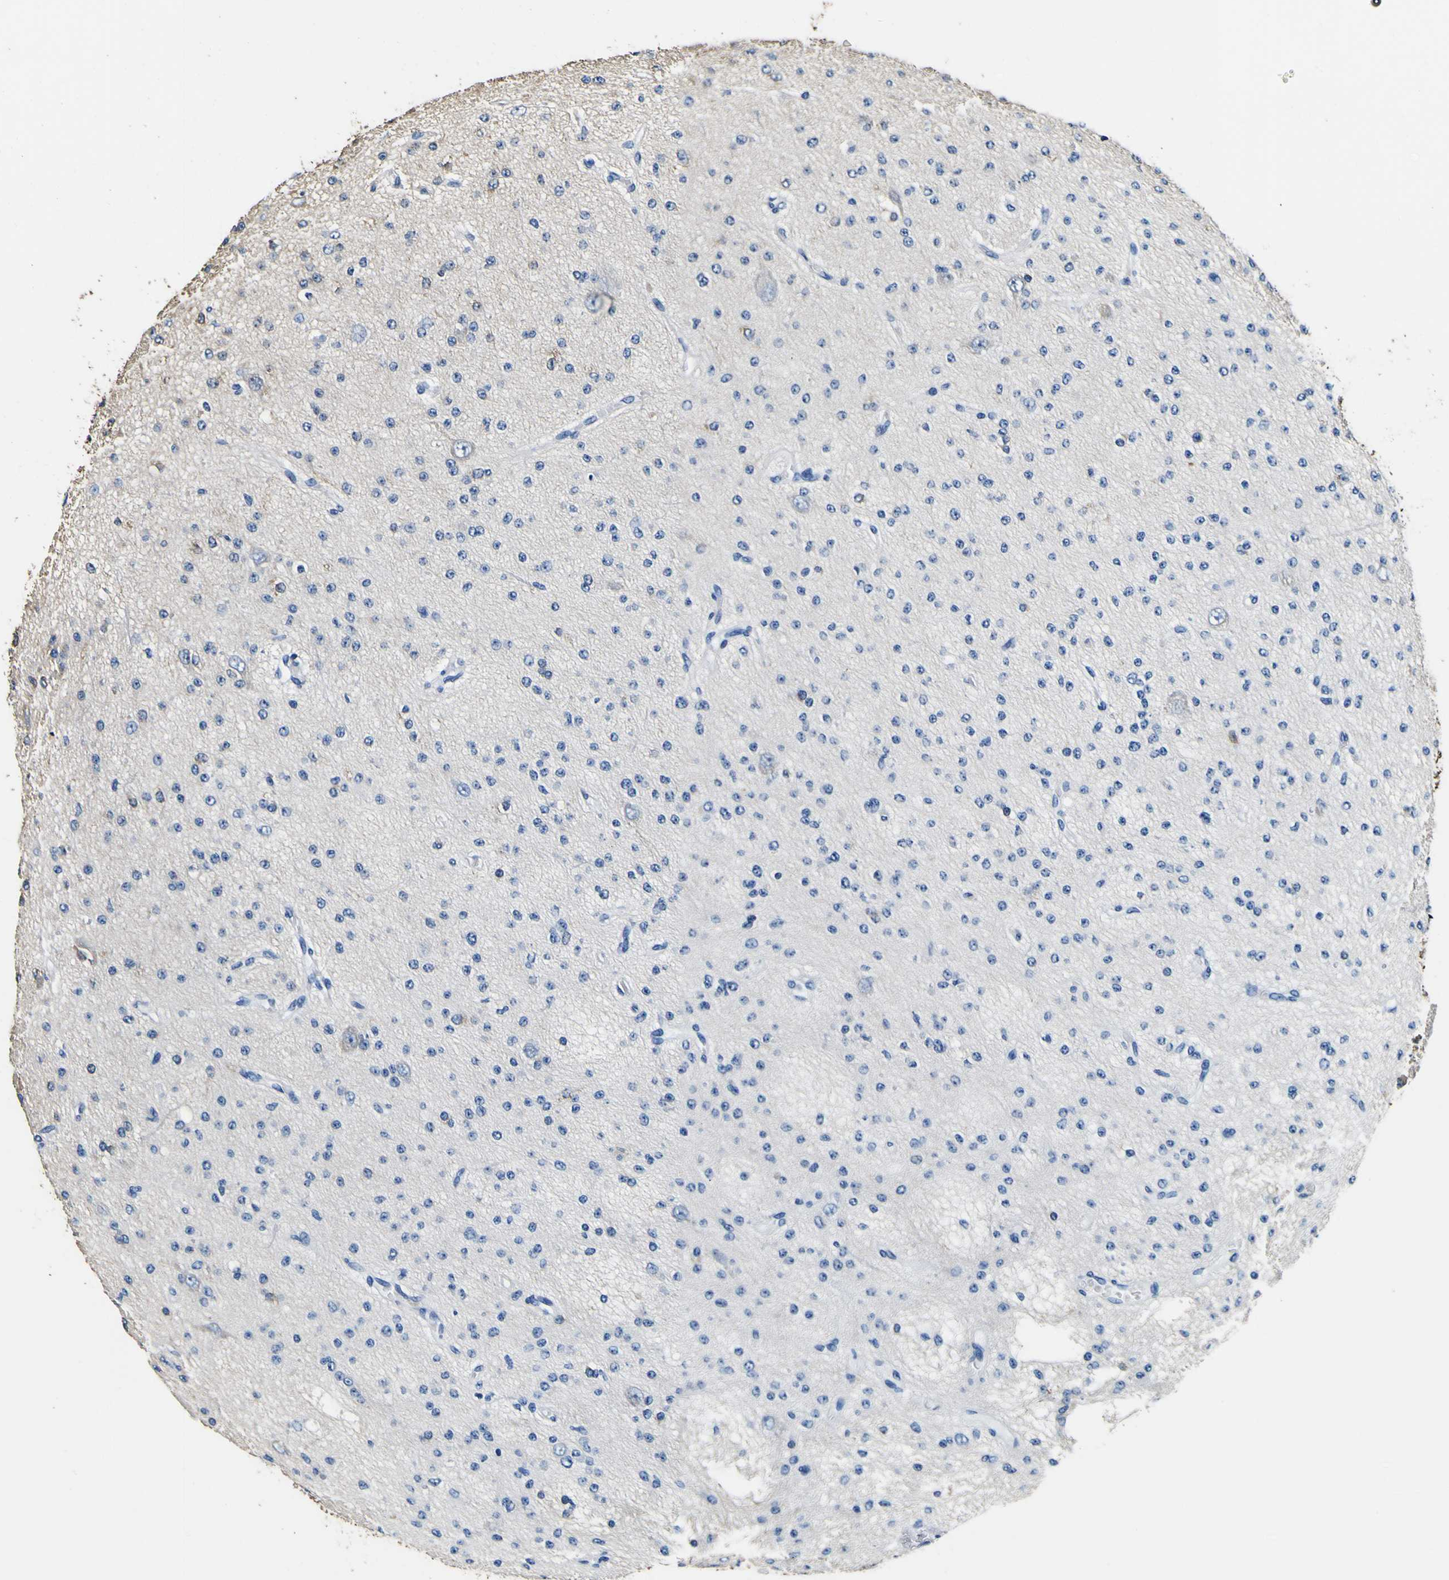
{"staining": {"intensity": "negative", "quantity": "none", "location": "none"}, "tissue": "glioma", "cell_type": "Tumor cells", "image_type": "cancer", "snomed": [{"axis": "morphology", "description": "Glioma, malignant, Low grade"}, {"axis": "topography", "description": "Brain"}], "caption": "IHC histopathology image of glioma stained for a protein (brown), which reveals no expression in tumor cells.", "gene": "TUBA1B", "patient": {"sex": "male", "age": 38}}